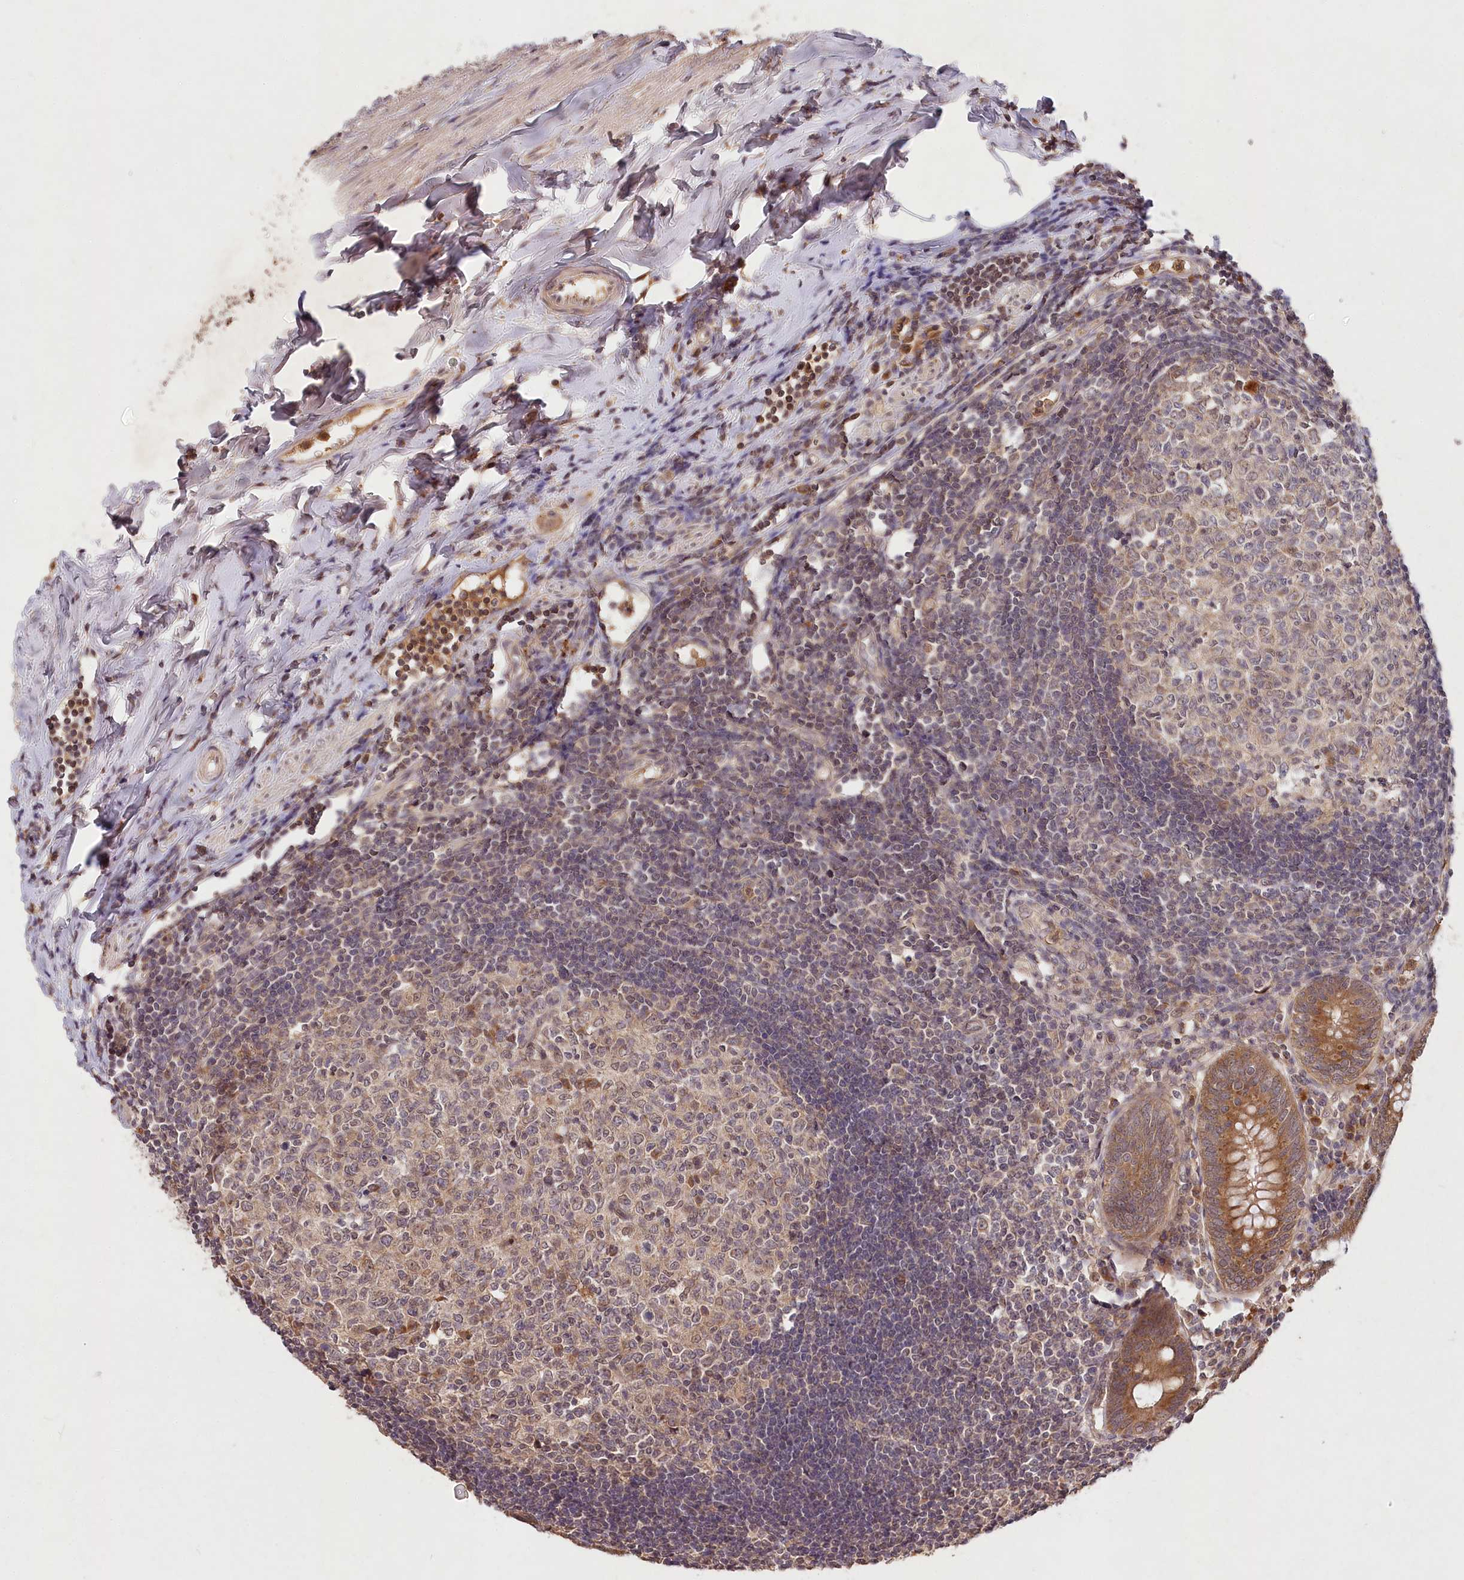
{"staining": {"intensity": "strong", "quantity": ">75%", "location": "cytoplasmic/membranous"}, "tissue": "appendix", "cell_type": "Glandular cells", "image_type": "normal", "snomed": [{"axis": "morphology", "description": "Normal tissue, NOS"}, {"axis": "topography", "description": "Appendix"}], "caption": "Normal appendix exhibits strong cytoplasmic/membranous staining in about >75% of glandular cells.", "gene": "IRAK1BP1", "patient": {"sex": "female", "age": 54}}